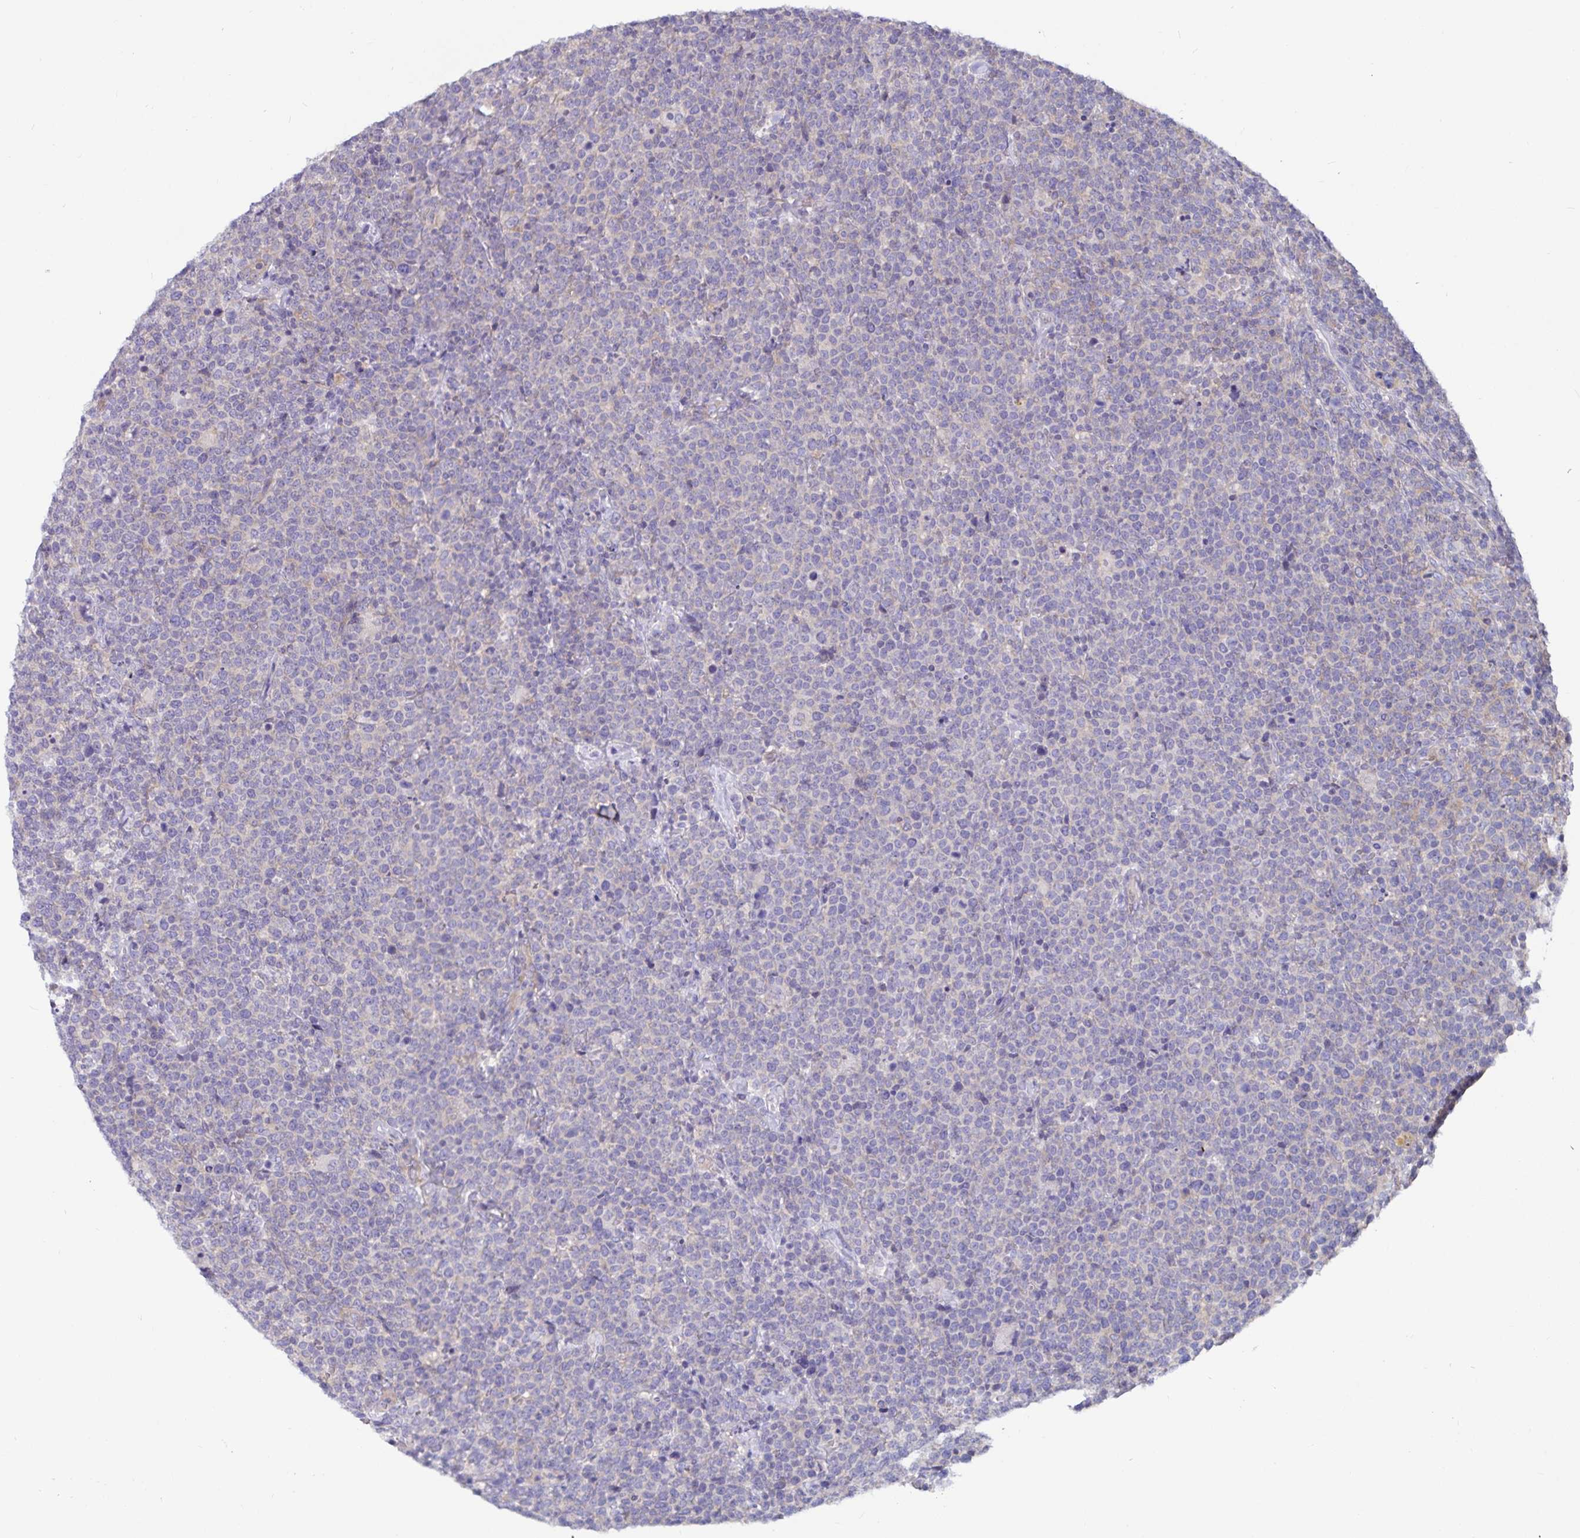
{"staining": {"intensity": "negative", "quantity": "none", "location": "none"}, "tissue": "lymphoma", "cell_type": "Tumor cells", "image_type": "cancer", "snomed": [{"axis": "morphology", "description": "Malignant lymphoma, non-Hodgkin's type, High grade"}, {"axis": "topography", "description": "Lymph node"}], "caption": "Micrograph shows no significant protein staining in tumor cells of lymphoma.", "gene": "FAM120A", "patient": {"sex": "male", "age": 61}}